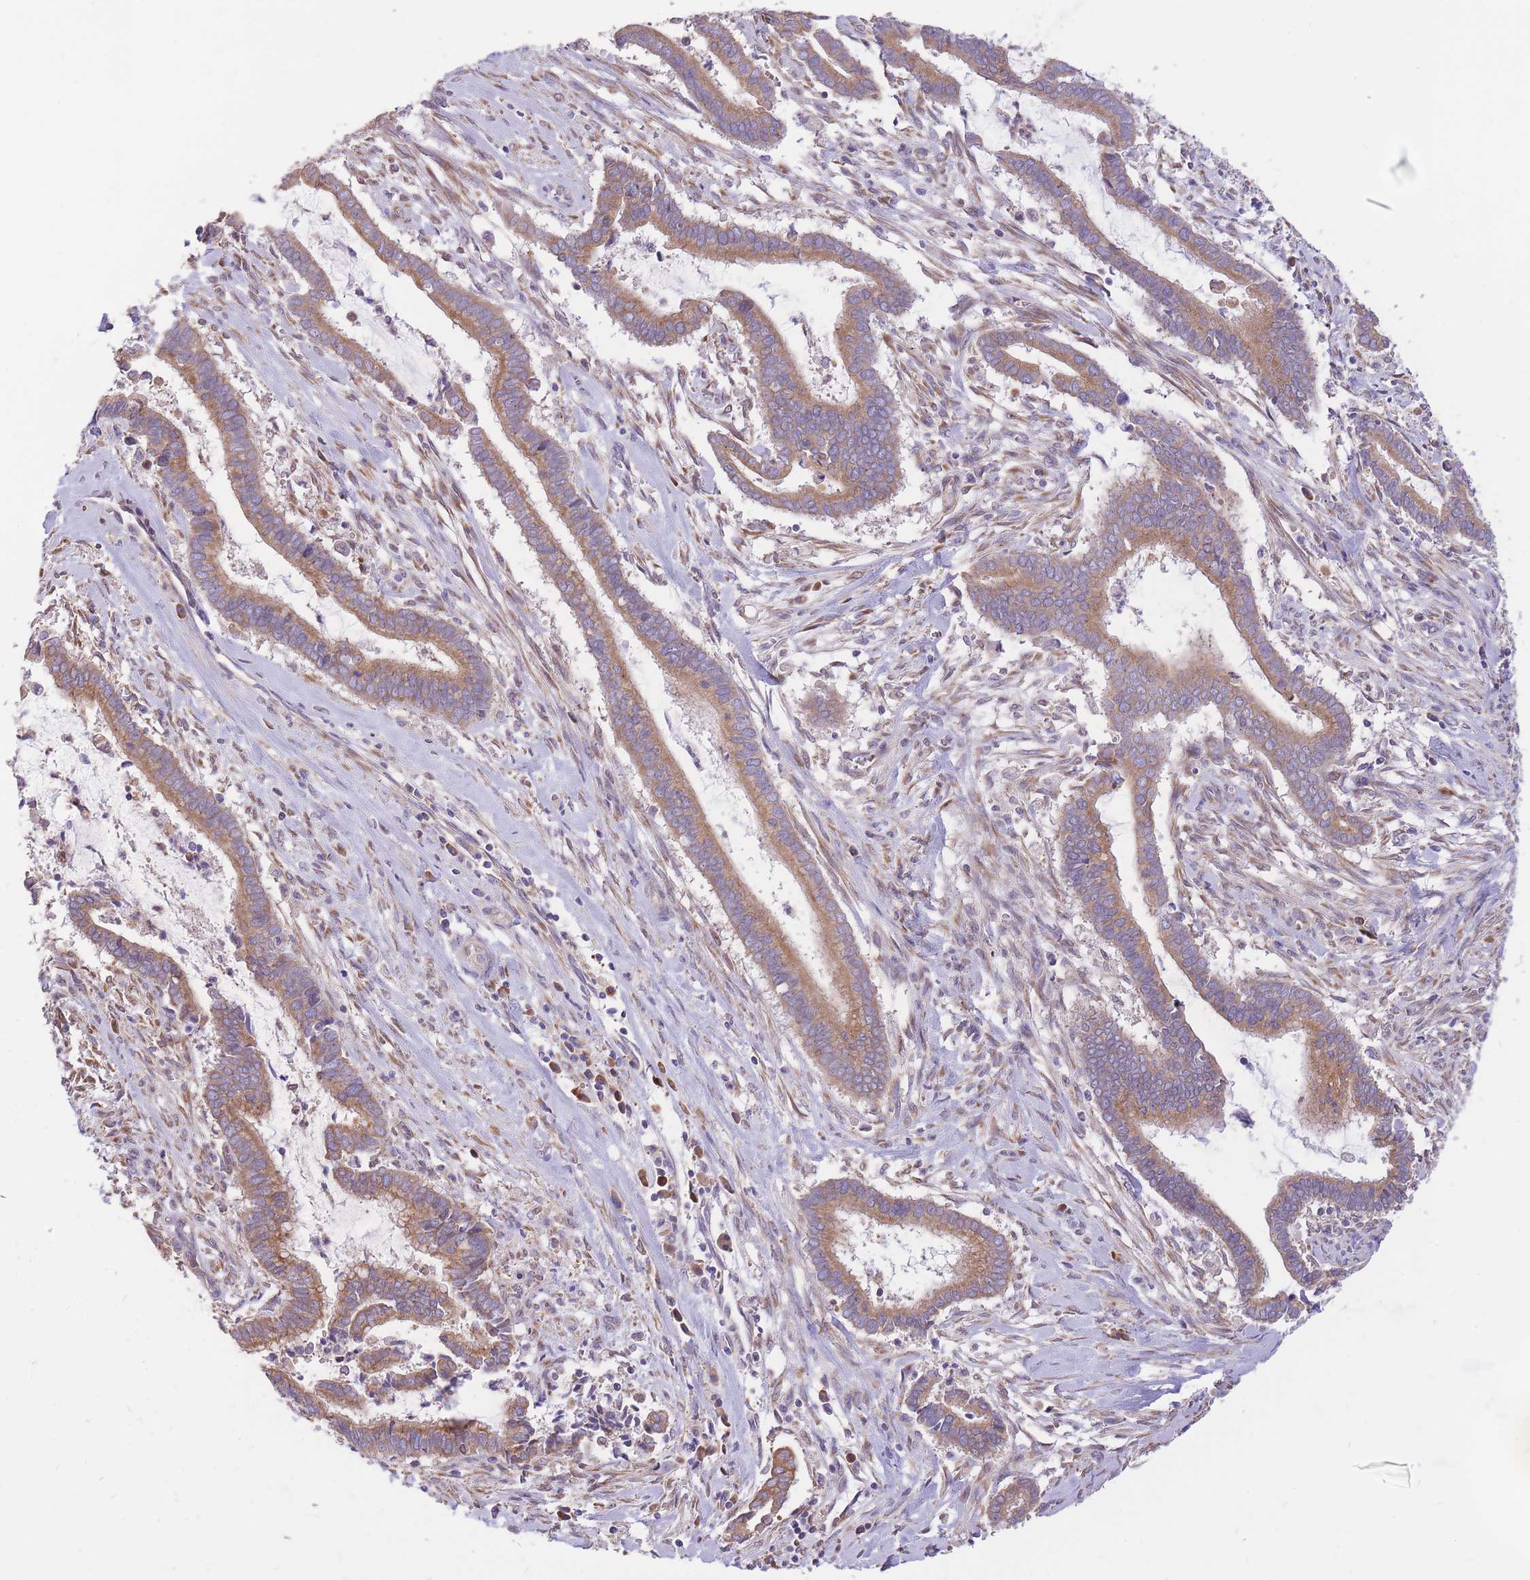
{"staining": {"intensity": "moderate", "quantity": ">75%", "location": "cytoplasmic/membranous"}, "tissue": "cervical cancer", "cell_type": "Tumor cells", "image_type": "cancer", "snomed": [{"axis": "morphology", "description": "Adenocarcinoma, NOS"}, {"axis": "topography", "description": "Cervix"}], "caption": "Immunohistochemical staining of cervical adenocarcinoma exhibits moderate cytoplasmic/membranous protein positivity in about >75% of tumor cells.", "gene": "GBP7", "patient": {"sex": "female", "age": 44}}